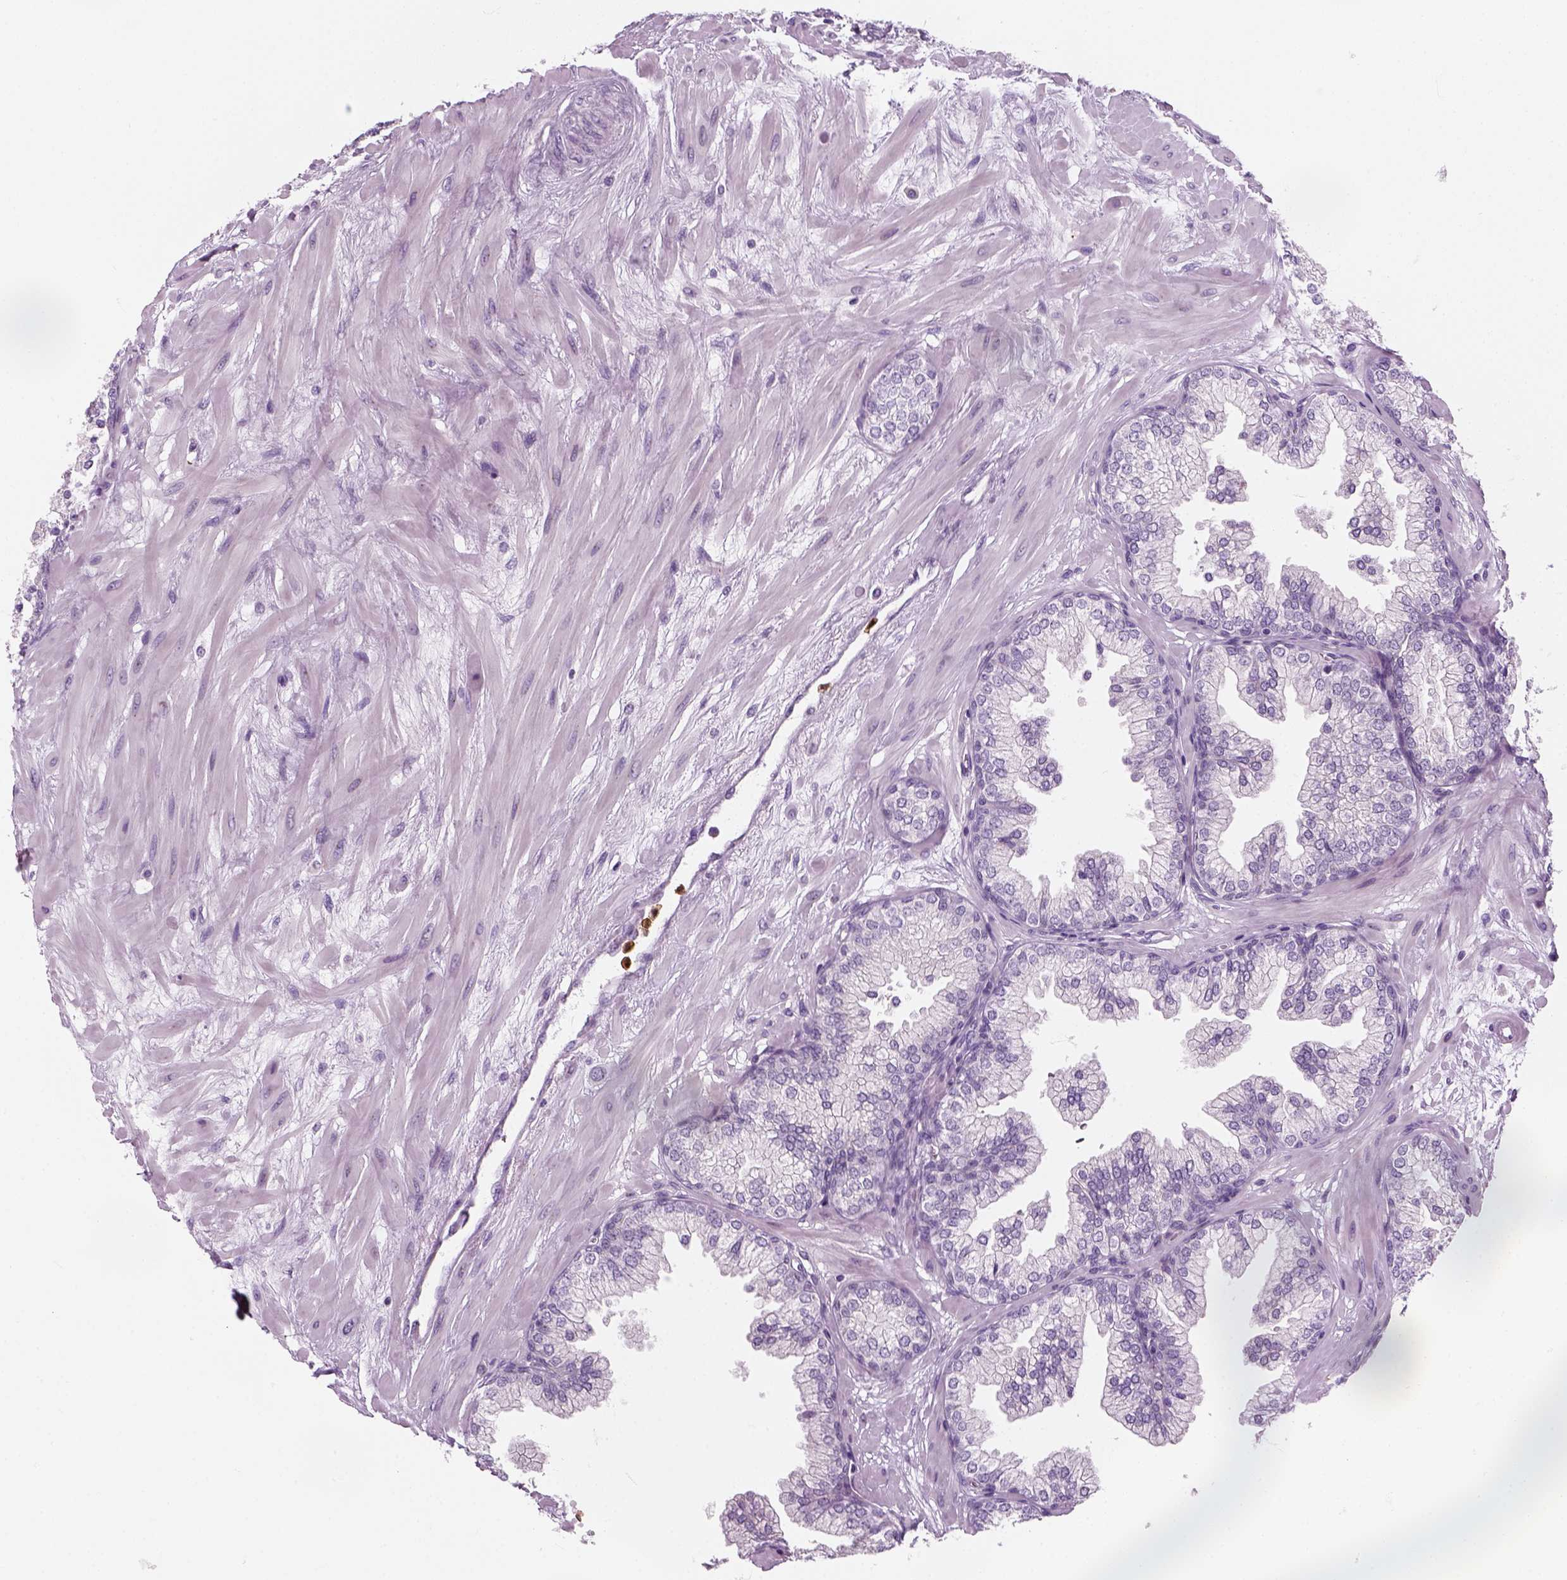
{"staining": {"intensity": "negative", "quantity": "none", "location": "none"}, "tissue": "prostate", "cell_type": "Glandular cells", "image_type": "normal", "snomed": [{"axis": "morphology", "description": "Normal tissue, NOS"}, {"axis": "topography", "description": "Prostate"}, {"axis": "topography", "description": "Peripheral nerve tissue"}], "caption": "Prostate was stained to show a protein in brown. There is no significant positivity in glandular cells. (Stains: DAB (3,3'-diaminobenzidine) IHC with hematoxylin counter stain, Microscopy: brightfield microscopy at high magnification).", "gene": "IL4", "patient": {"sex": "male", "age": 61}}